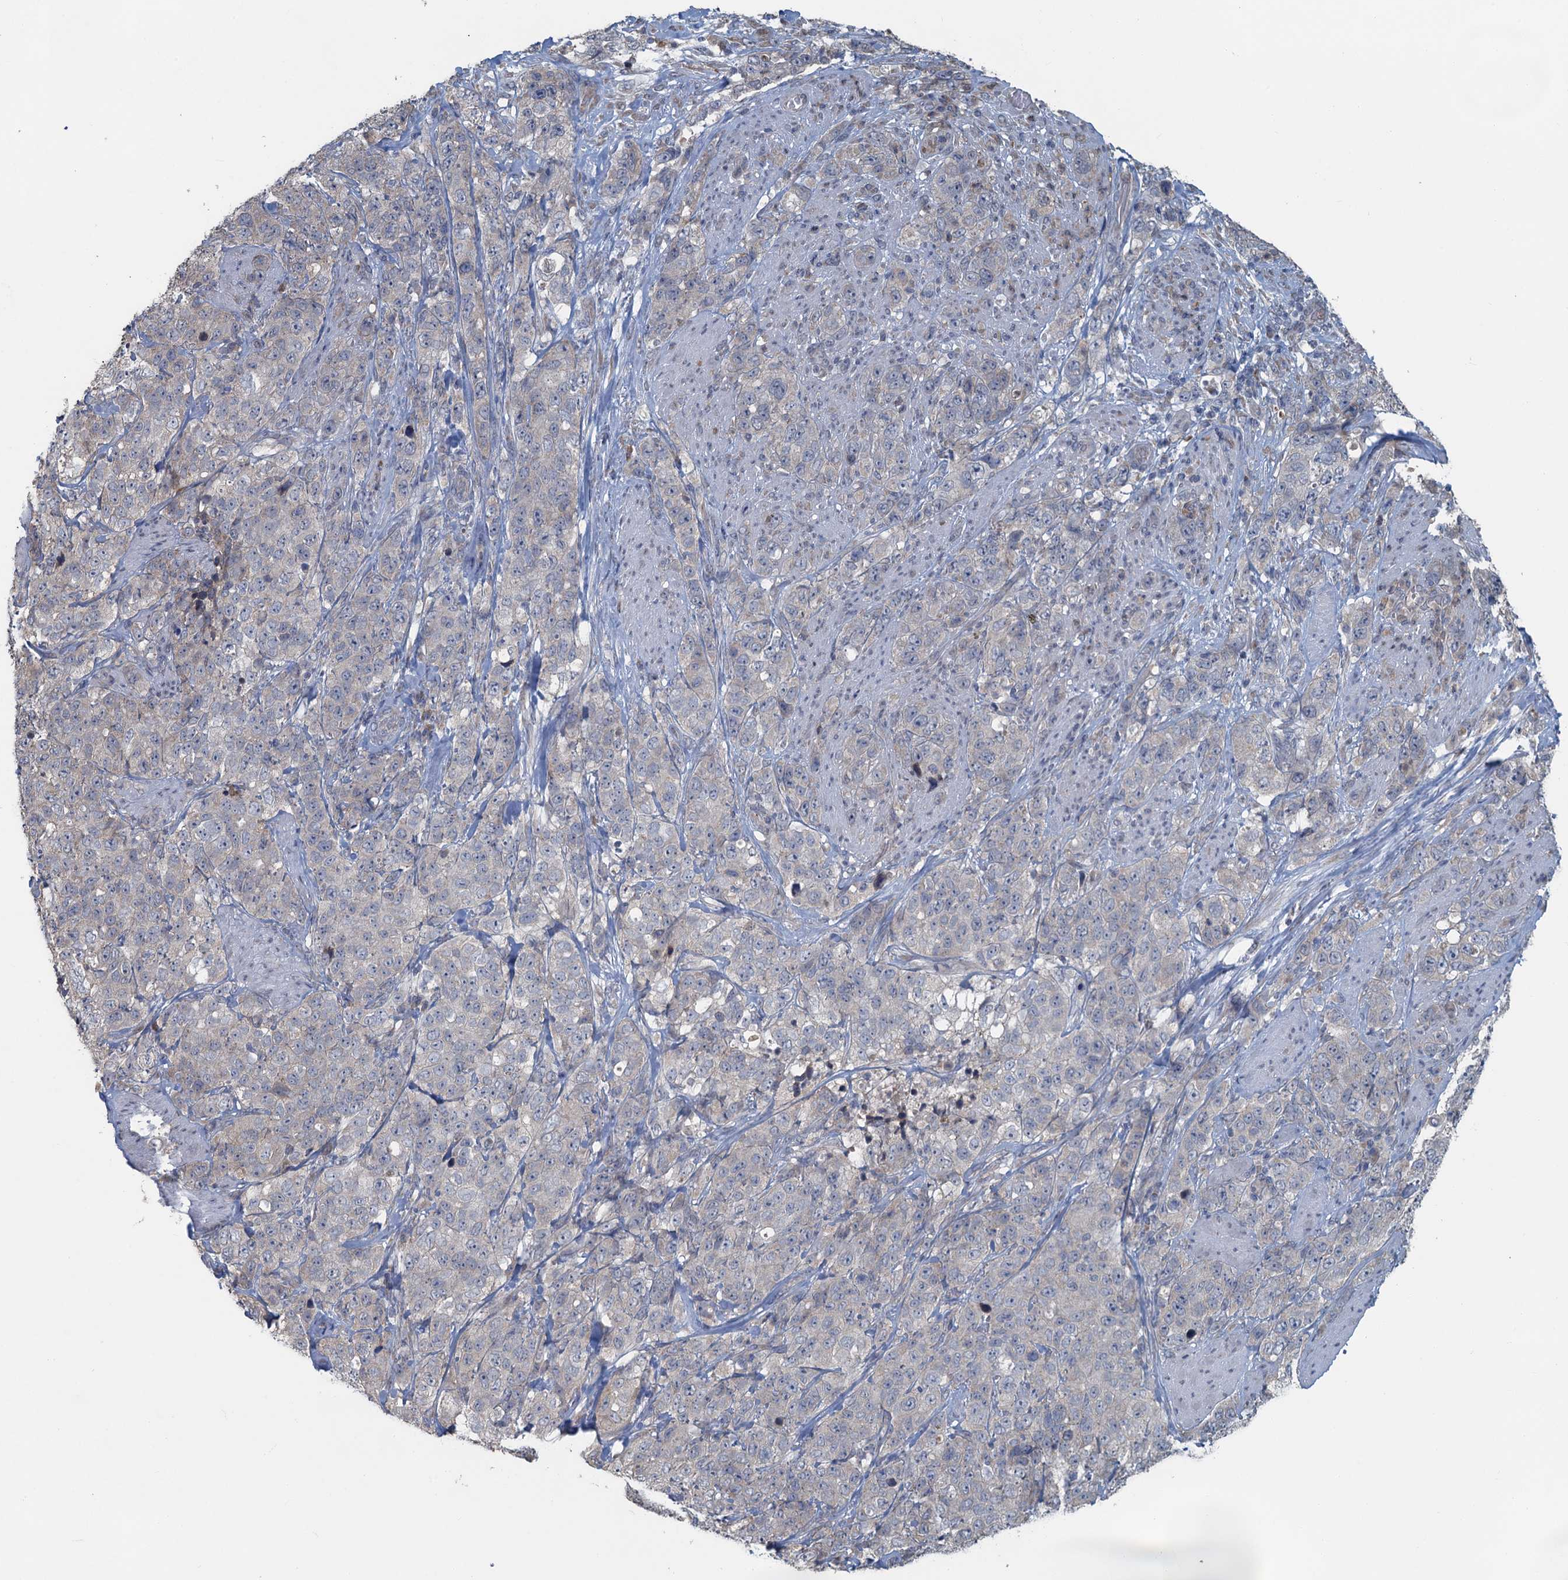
{"staining": {"intensity": "negative", "quantity": "none", "location": "none"}, "tissue": "stomach cancer", "cell_type": "Tumor cells", "image_type": "cancer", "snomed": [{"axis": "morphology", "description": "Adenocarcinoma, NOS"}, {"axis": "topography", "description": "Stomach"}], "caption": "This is an IHC image of stomach cancer (adenocarcinoma). There is no expression in tumor cells.", "gene": "TEX35", "patient": {"sex": "male", "age": 48}}